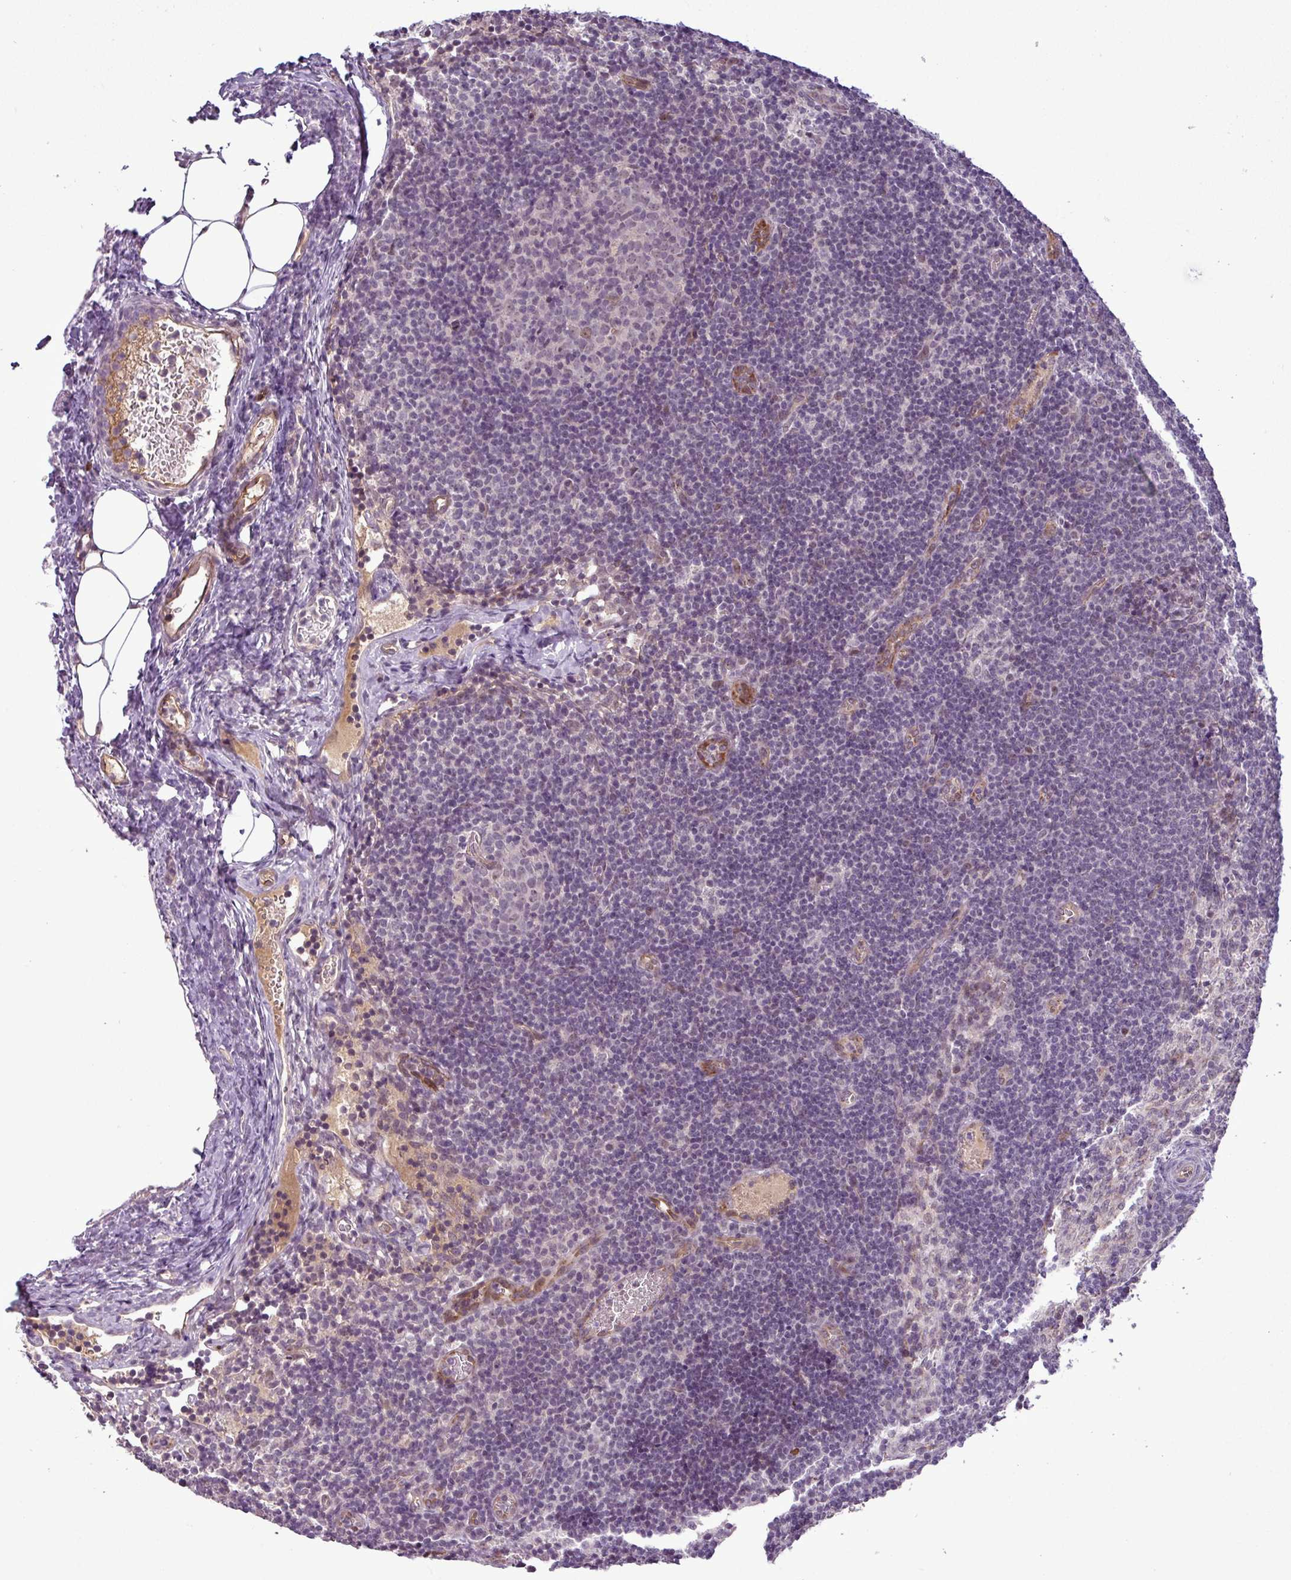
{"staining": {"intensity": "negative", "quantity": "none", "location": "none"}, "tissue": "lymph node", "cell_type": "Germinal center cells", "image_type": "normal", "snomed": [{"axis": "morphology", "description": "Normal tissue, NOS"}, {"axis": "topography", "description": "Lymph node"}], "caption": "The immunohistochemistry (IHC) histopathology image has no significant staining in germinal center cells of lymph node. (DAB immunohistochemistry (IHC) visualized using brightfield microscopy, high magnification).", "gene": "PCDH1", "patient": {"sex": "female", "age": 37}}